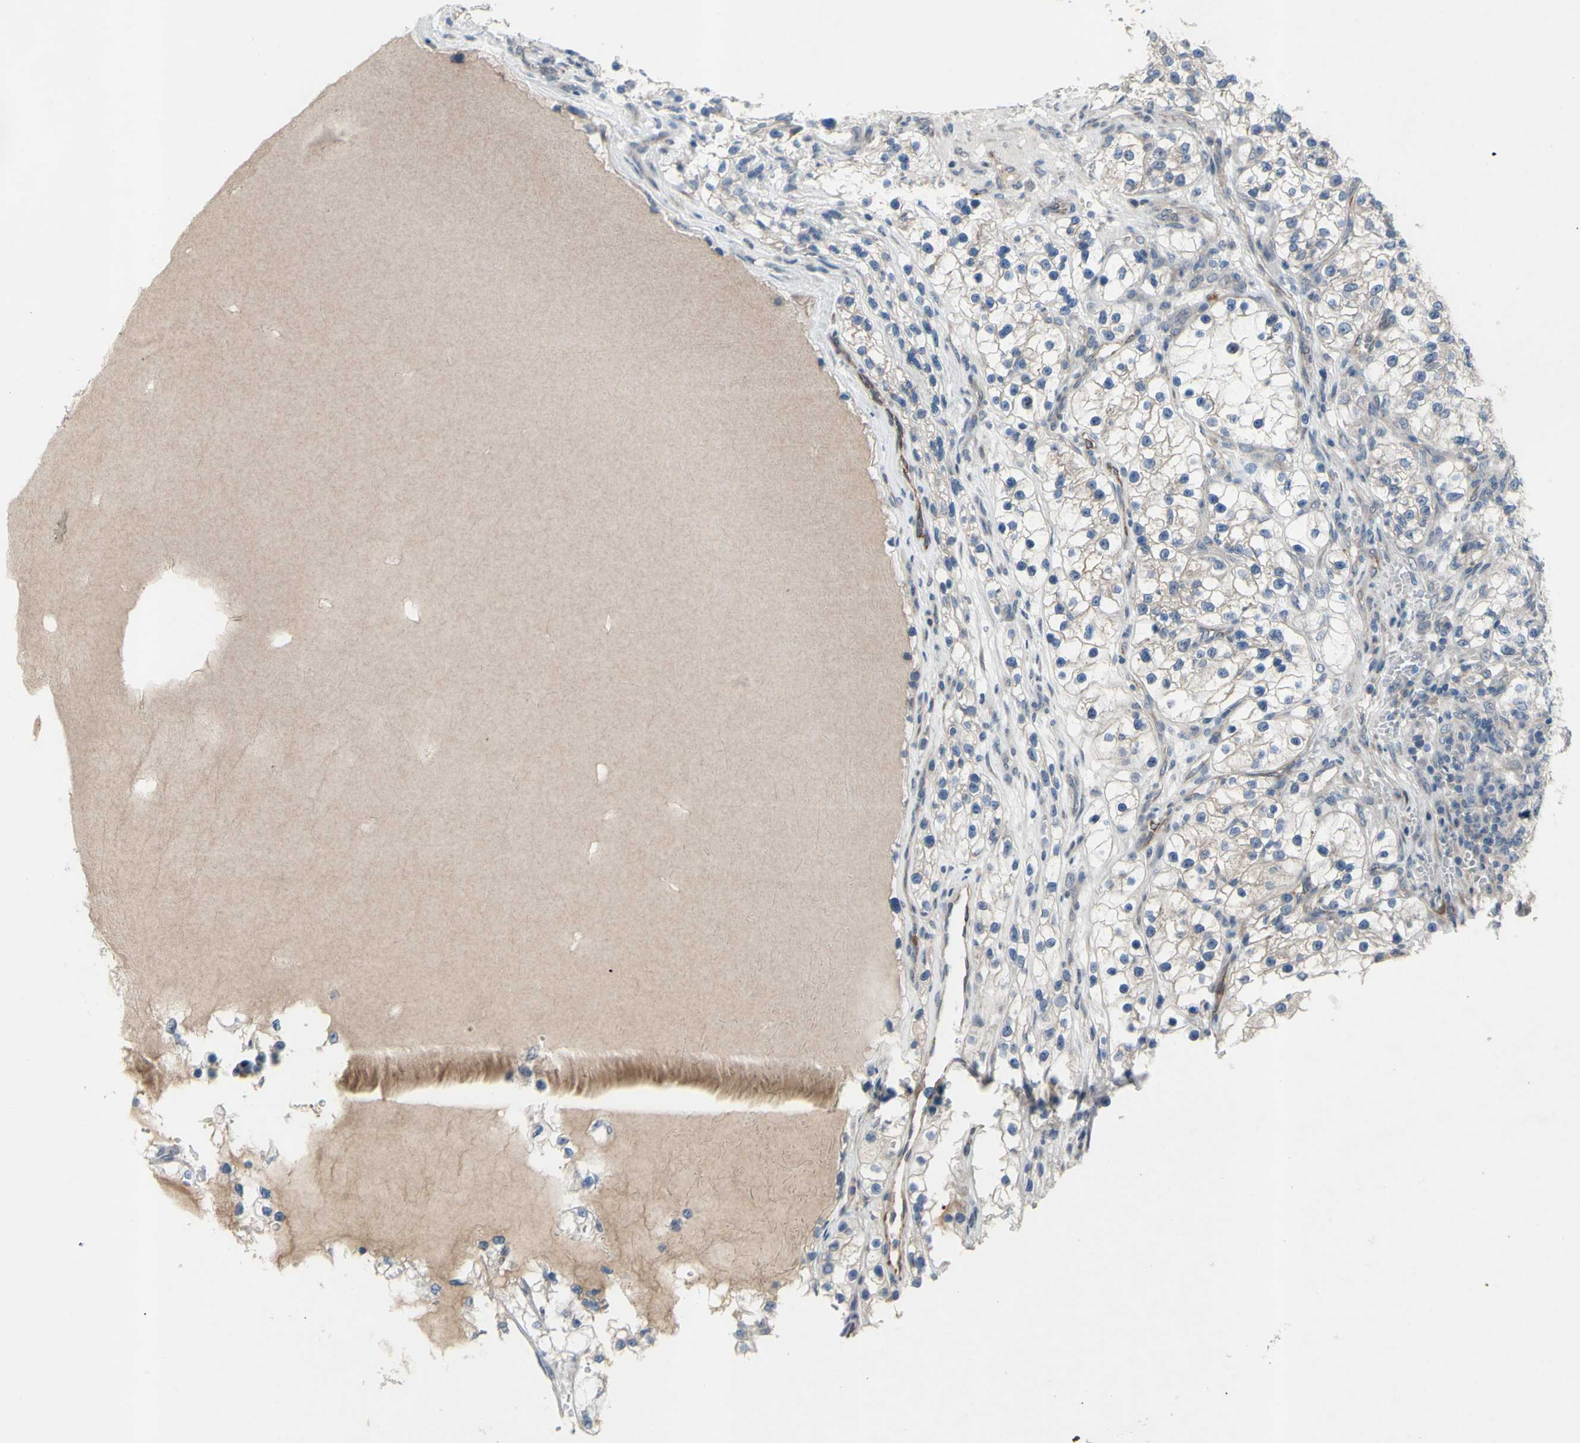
{"staining": {"intensity": "weak", "quantity": ">75%", "location": "cytoplasmic/membranous"}, "tissue": "renal cancer", "cell_type": "Tumor cells", "image_type": "cancer", "snomed": [{"axis": "morphology", "description": "Adenocarcinoma, NOS"}, {"axis": "topography", "description": "Kidney"}], "caption": "Human renal cancer stained with a brown dye demonstrates weak cytoplasmic/membranous positive expression in approximately >75% of tumor cells.", "gene": "GRAMD2B", "patient": {"sex": "female", "age": 57}}